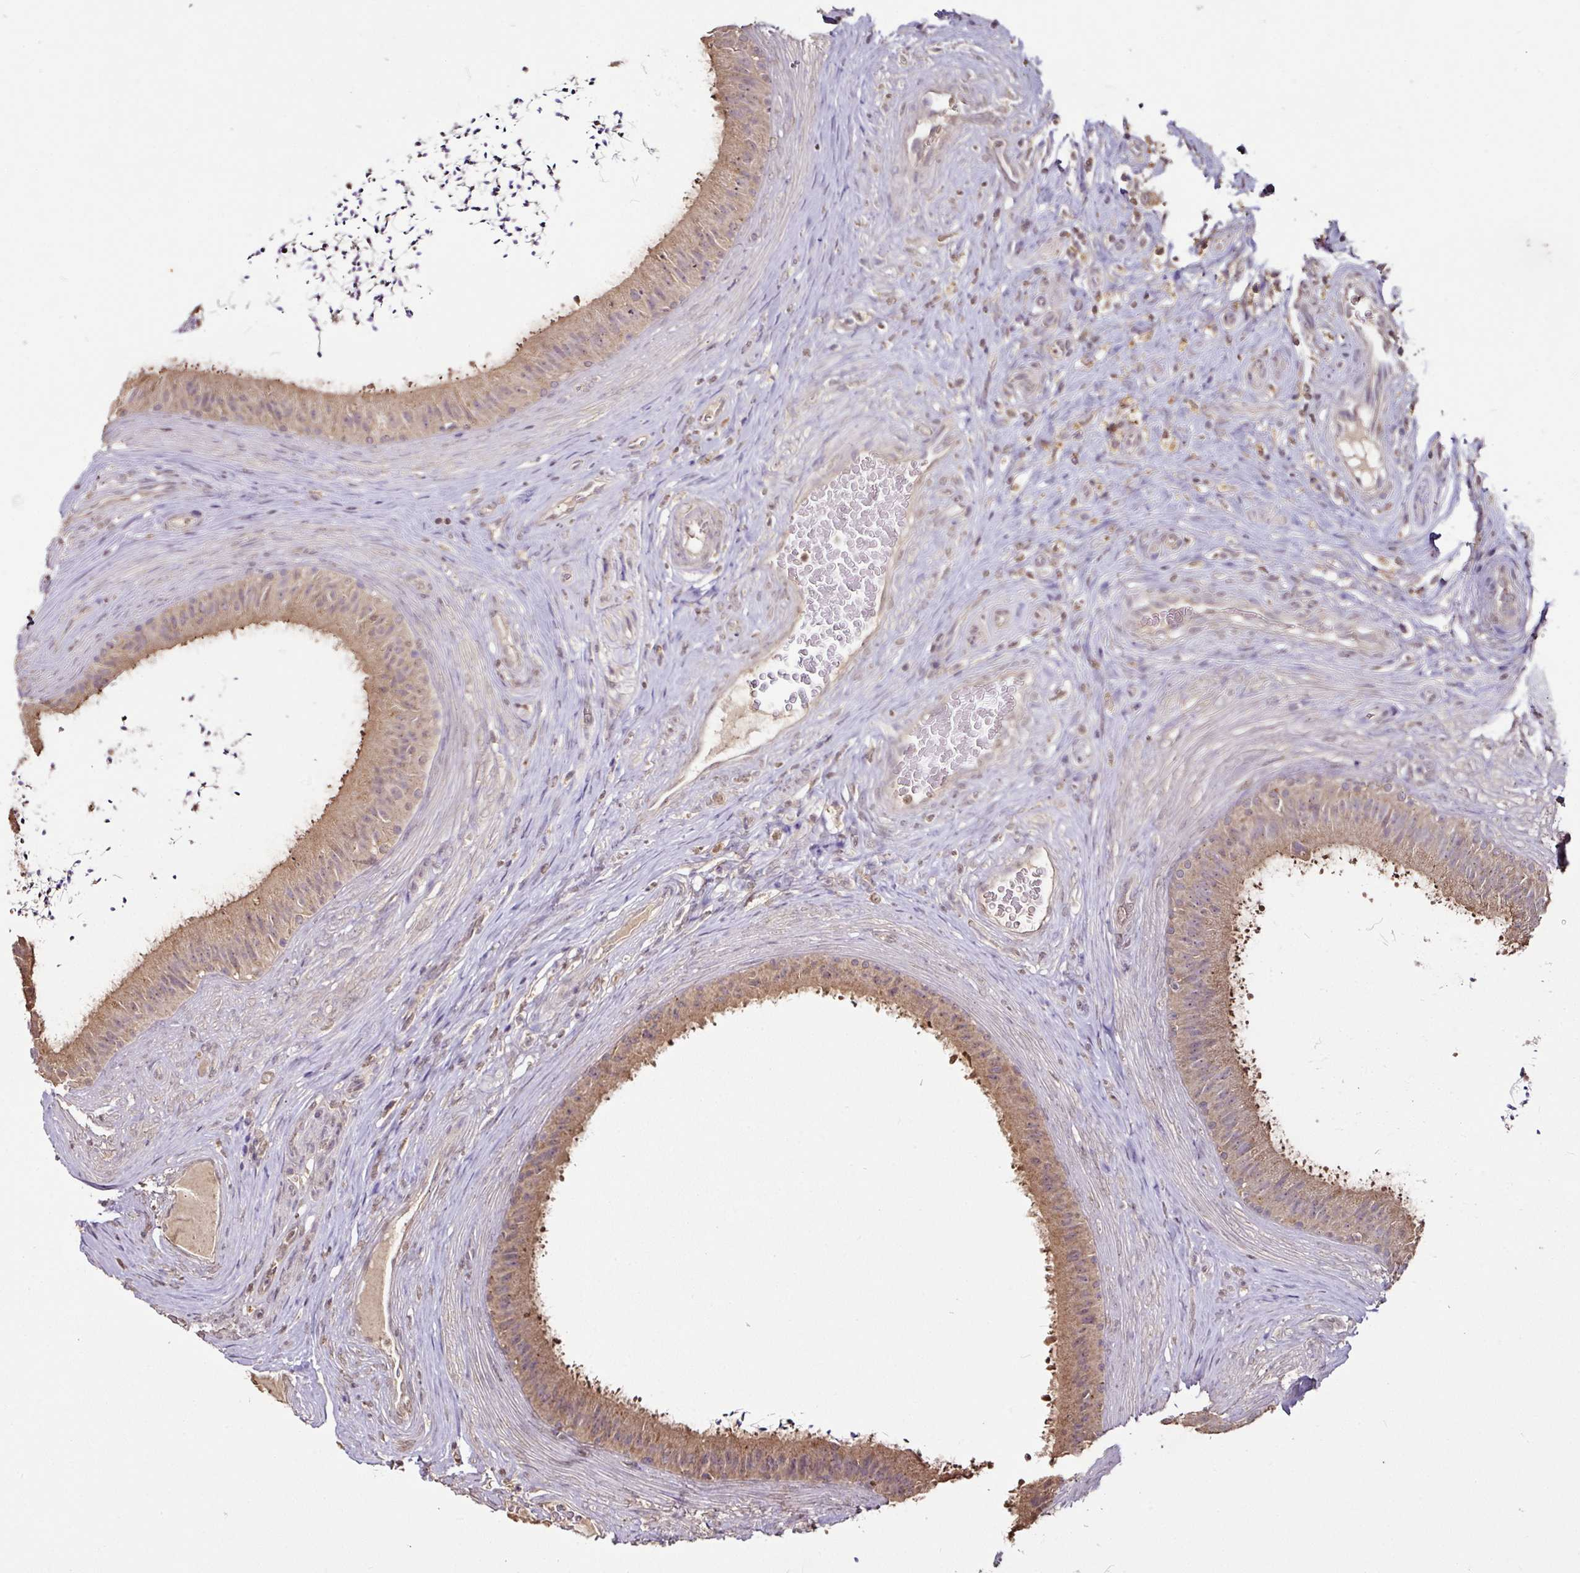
{"staining": {"intensity": "moderate", "quantity": ">75%", "location": "cytoplasmic/membranous"}, "tissue": "epididymis", "cell_type": "Glandular cells", "image_type": "normal", "snomed": [{"axis": "morphology", "description": "Normal tissue, NOS"}, {"axis": "topography", "description": "Testis"}, {"axis": "topography", "description": "Epididymis"}], "caption": "Immunohistochemical staining of normal epididymis exhibits >75% levels of moderate cytoplasmic/membranous protein positivity in about >75% of glandular cells.", "gene": "RPL38", "patient": {"sex": "male", "age": 41}}